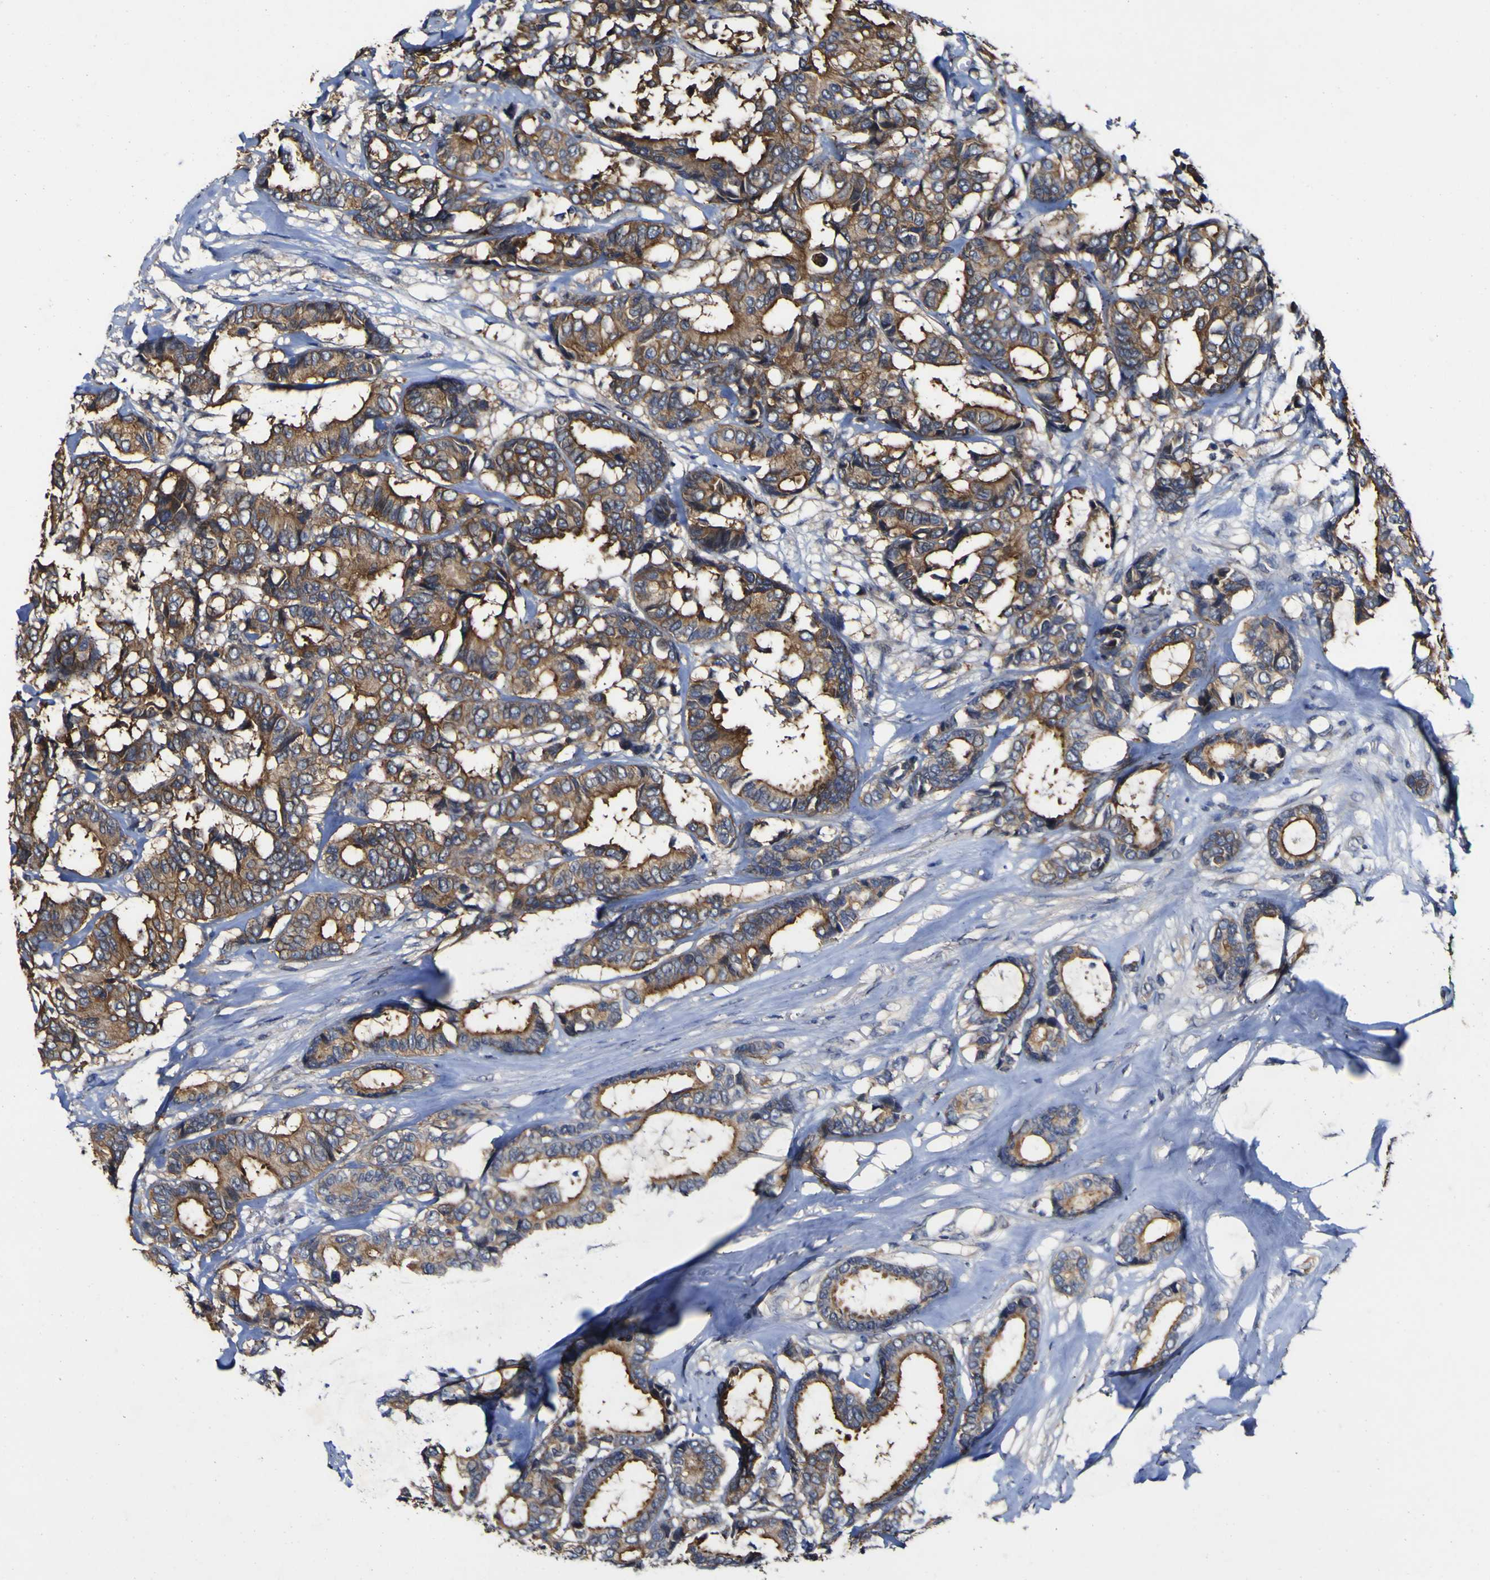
{"staining": {"intensity": "moderate", "quantity": ">75%", "location": "cytoplasmic/membranous"}, "tissue": "breast cancer", "cell_type": "Tumor cells", "image_type": "cancer", "snomed": [{"axis": "morphology", "description": "Duct carcinoma"}, {"axis": "topography", "description": "Breast"}], "caption": "High-magnification brightfield microscopy of breast cancer (intraductal carcinoma) stained with DAB (3,3'-diaminobenzidine) (brown) and counterstained with hematoxylin (blue). tumor cells exhibit moderate cytoplasmic/membranous expression is seen in about>75% of cells.", "gene": "CCL2", "patient": {"sex": "female", "age": 87}}